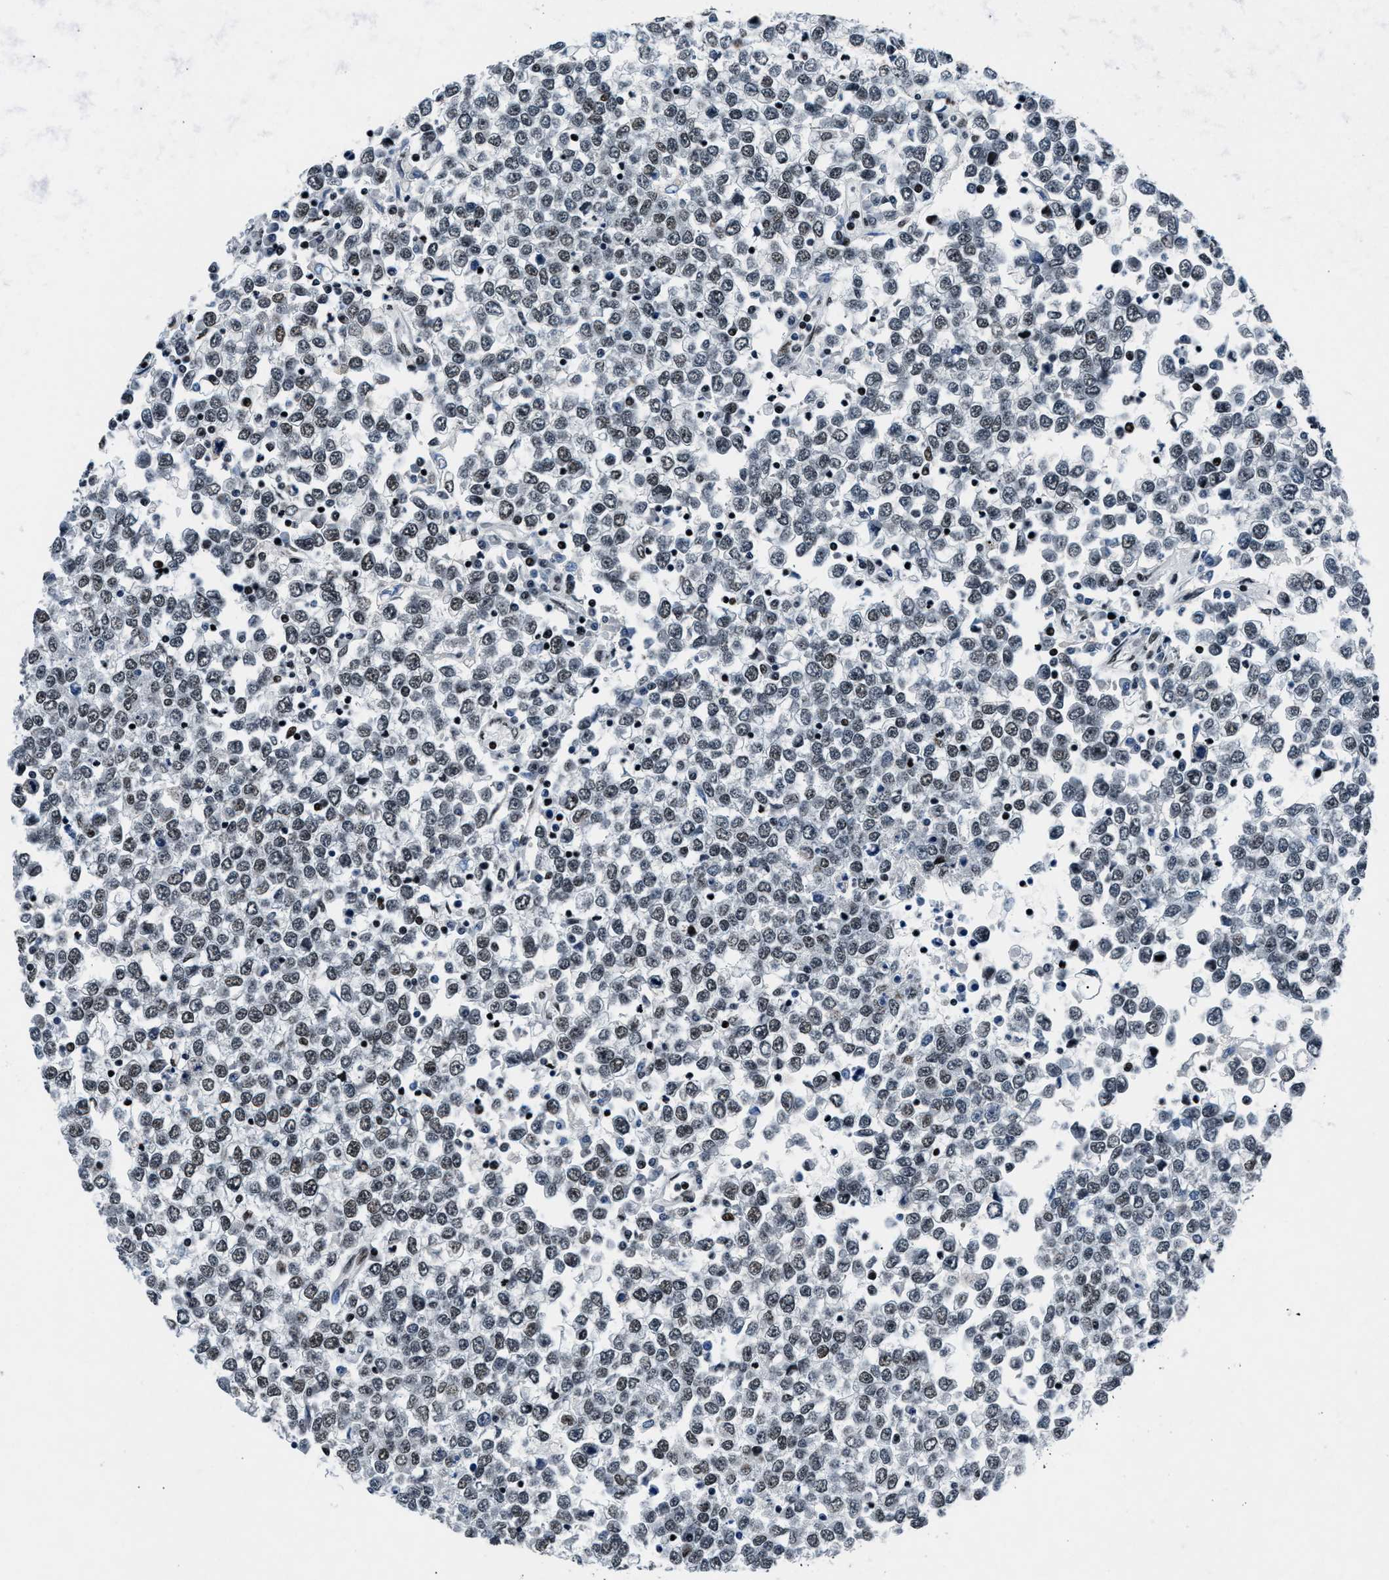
{"staining": {"intensity": "weak", "quantity": ">75%", "location": "nuclear"}, "tissue": "testis cancer", "cell_type": "Tumor cells", "image_type": "cancer", "snomed": [{"axis": "morphology", "description": "Seminoma, NOS"}, {"axis": "topography", "description": "Testis"}], "caption": "DAB (3,3'-diaminobenzidine) immunohistochemical staining of testis cancer demonstrates weak nuclear protein staining in about >75% of tumor cells. The staining was performed using DAB (3,3'-diaminobenzidine) to visualize the protein expression in brown, while the nuclei were stained in blue with hematoxylin (Magnification: 20x).", "gene": "PRRC2B", "patient": {"sex": "male", "age": 65}}